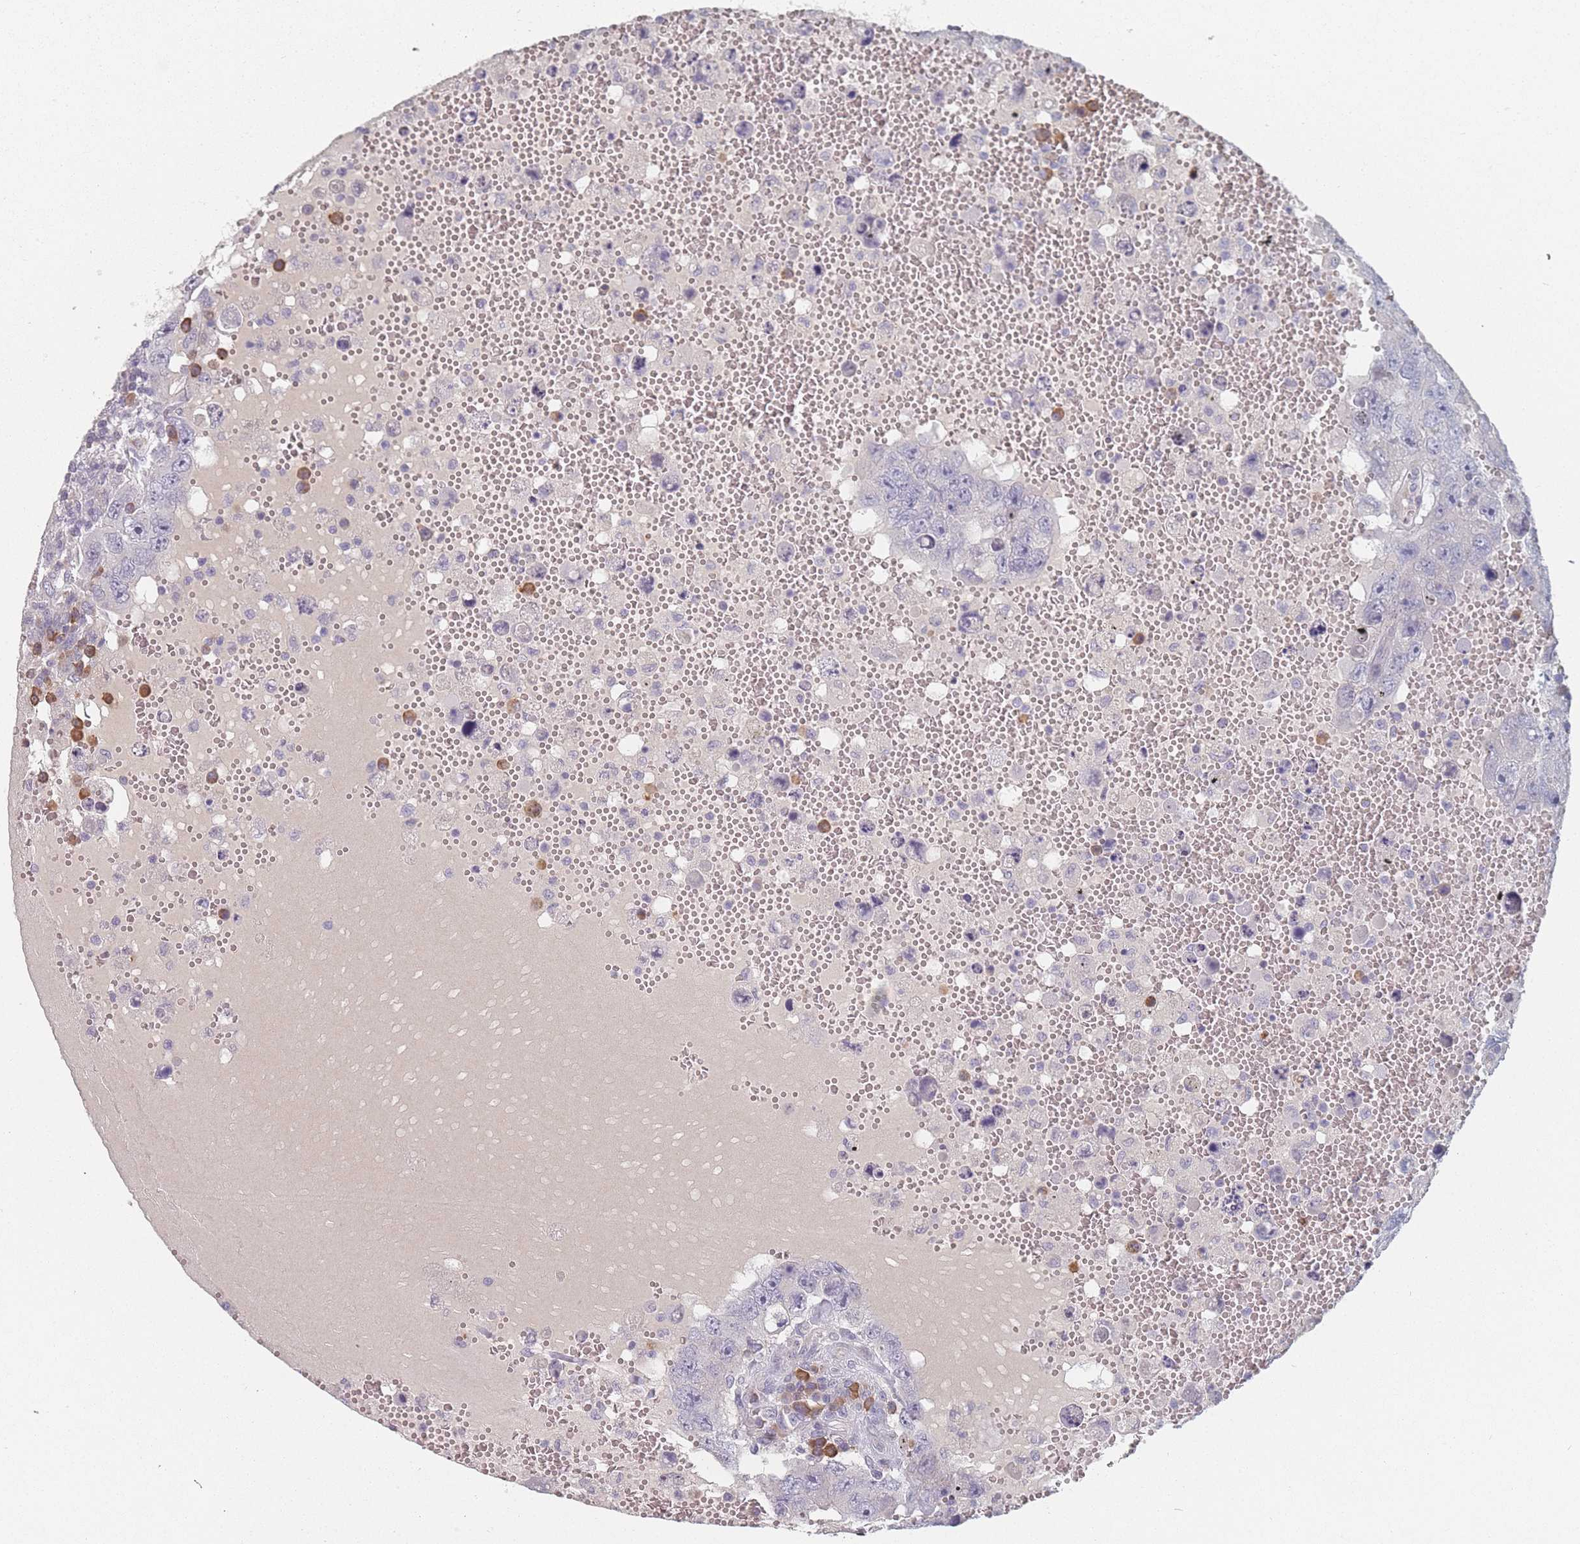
{"staining": {"intensity": "negative", "quantity": "none", "location": "none"}, "tissue": "testis cancer", "cell_type": "Tumor cells", "image_type": "cancer", "snomed": [{"axis": "morphology", "description": "Carcinoma, Embryonal, NOS"}, {"axis": "topography", "description": "Testis"}], "caption": "DAB (3,3'-diaminobenzidine) immunohistochemical staining of human testis cancer (embryonal carcinoma) reveals no significant staining in tumor cells.", "gene": "SLC35E4", "patient": {"sex": "male", "age": 26}}